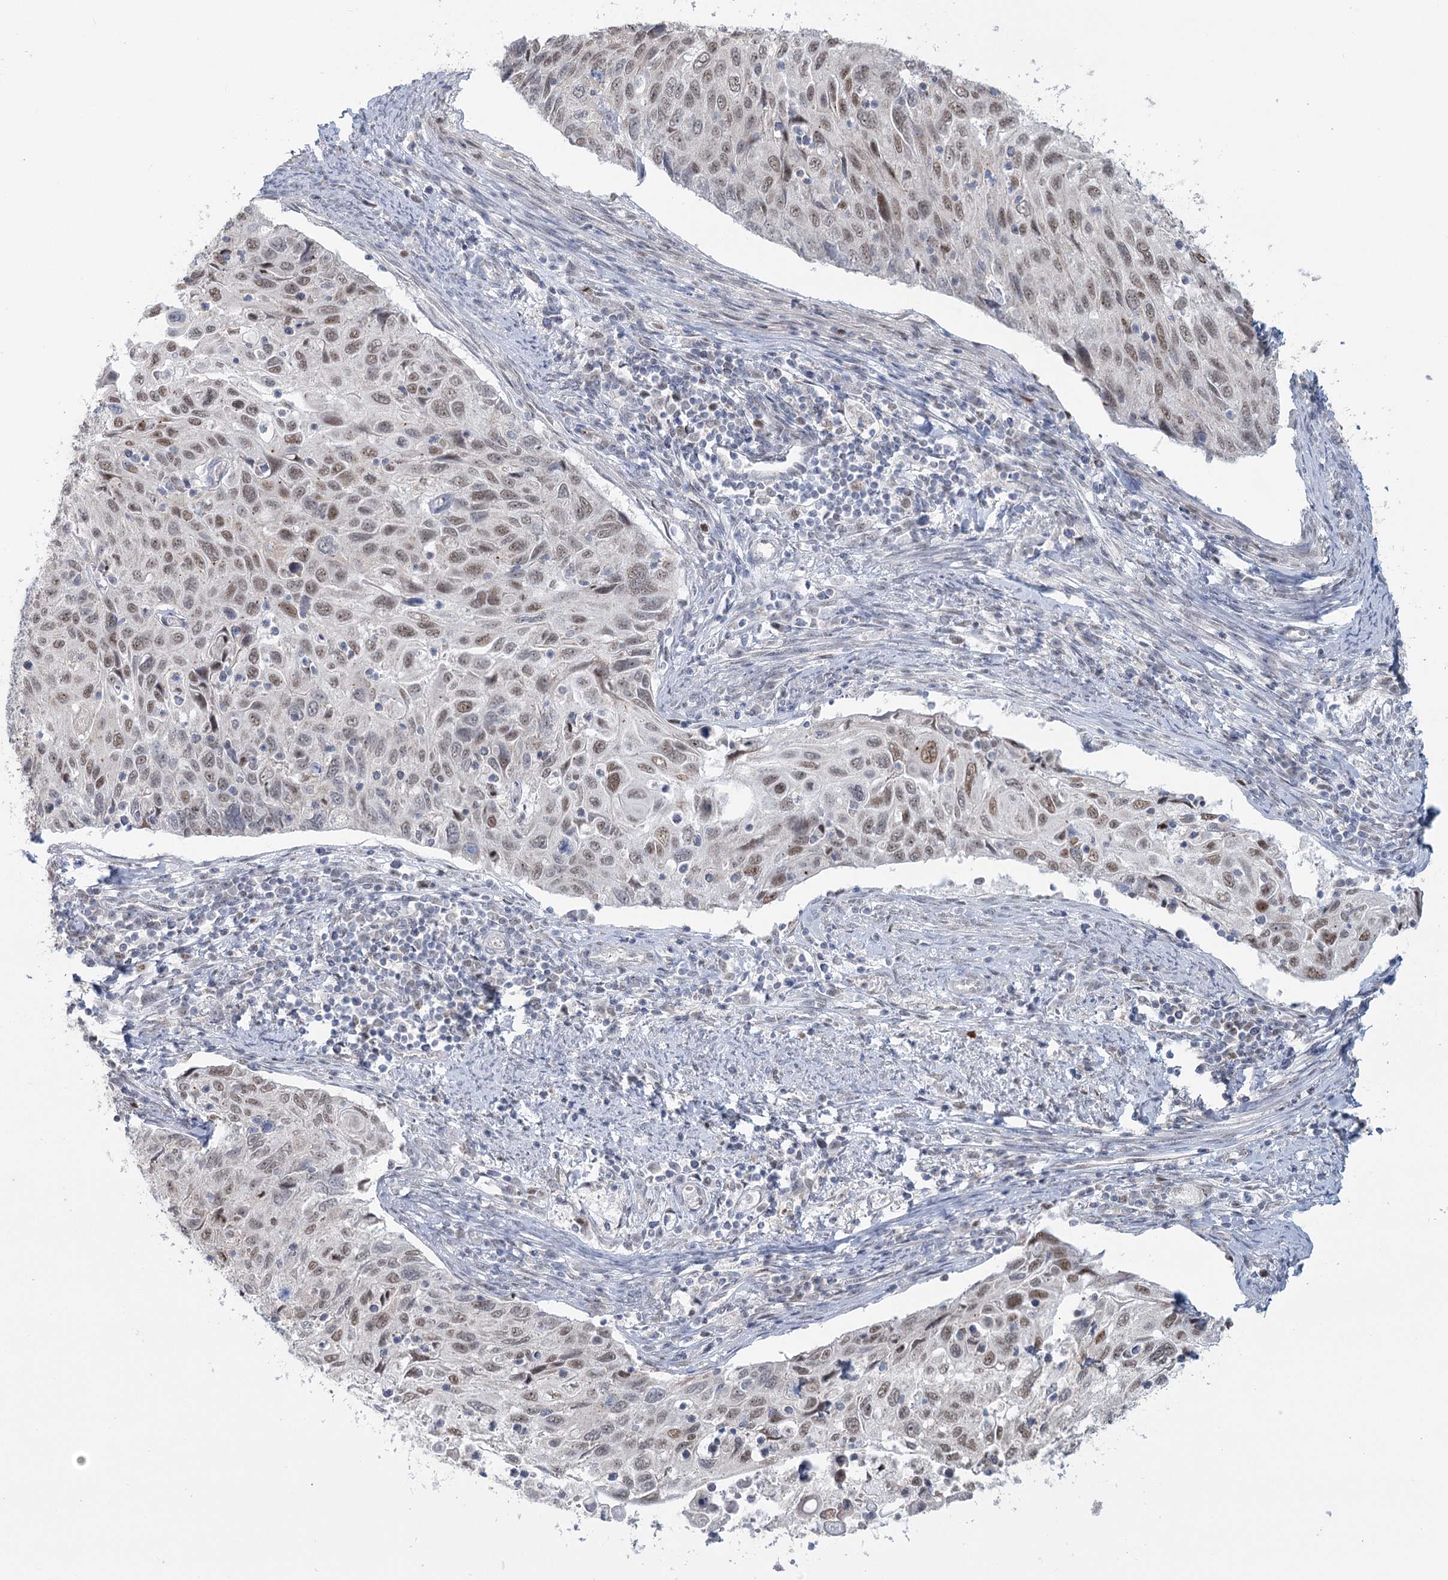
{"staining": {"intensity": "moderate", "quantity": "25%-75%", "location": "nuclear"}, "tissue": "cervical cancer", "cell_type": "Tumor cells", "image_type": "cancer", "snomed": [{"axis": "morphology", "description": "Squamous cell carcinoma, NOS"}, {"axis": "topography", "description": "Cervix"}], "caption": "Immunohistochemistry (DAB (3,3'-diaminobenzidine)) staining of human squamous cell carcinoma (cervical) displays moderate nuclear protein positivity in about 25%-75% of tumor cells. (Brightfield microscopy of DAB IHC at high magnification).", "gene": "MTG1", "patient": {"sex": "female", "age": 70}}